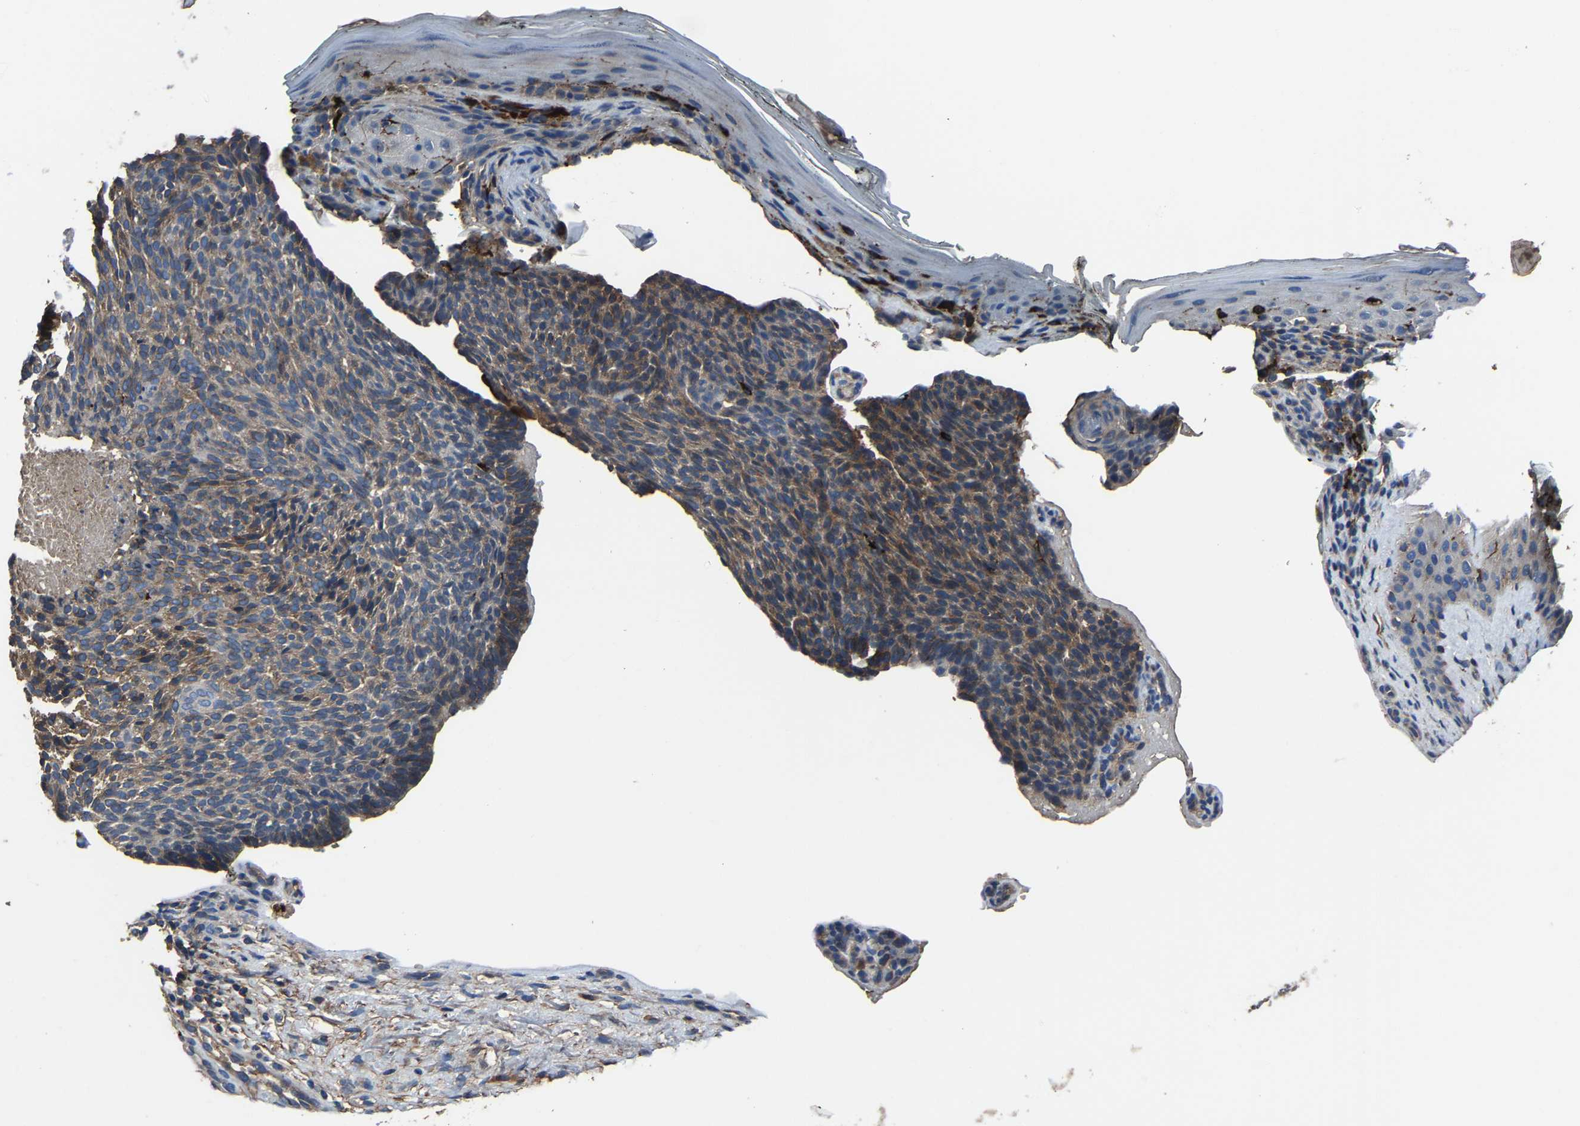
{"staining": {"intensity": "weak", "quantity": "25%-75%", "location": "cytoplasmic/membranous"}, "tissue": "skin cancer", "cell_type": "Tumor cells", "image_type": "cancer", "snomed": [{"axis": "morphology", "description": "Basal cell carcinoma"}, {"axis": "topography", "description": "Skin"}], "caption": "DAB (3,3'-diaminobenzidine) immunohistochemical staining of human skin cancer (basal cell carcinoma) reveals weak cytoplasmic/membranous protein positivity in about 25%-75% of tumor cells.", "gene": "KIAA1958", "patient": {"sex": "male", "age": 61}}